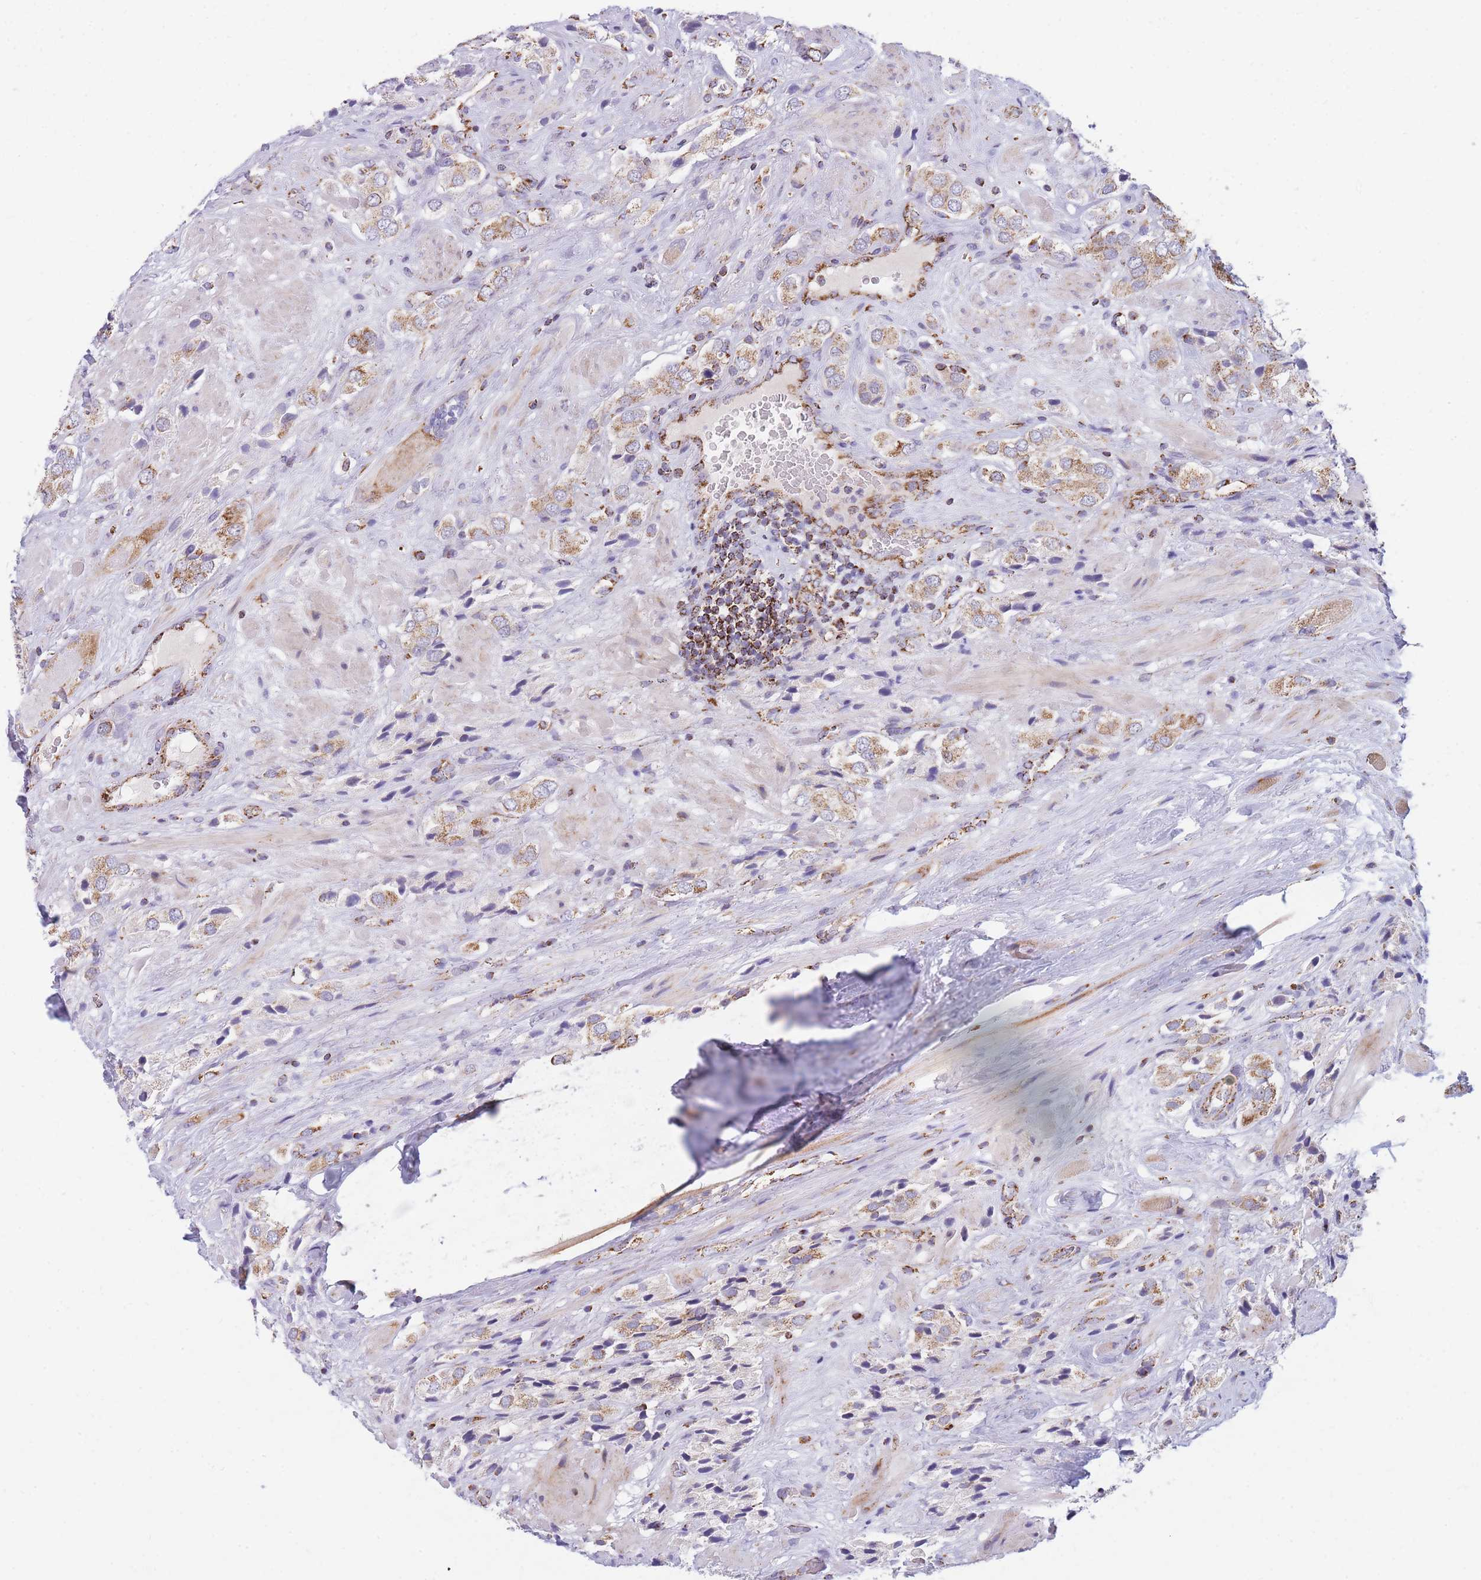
{"staining": {"intensity": "moderate", "quantity": ">75%", "location": "cytoplasmic/membranous"}, "tissue": "prostate cancer", "cell_type": "Tumor cells", "image_type": "cancer", "snomed": [{"axis": "morphology", "description": "Adenocarcinoma, High grade"}, {"axis": "topography", "description": "Prostate and seminal vesicle, NOS"}], "caption": "Tumor cells reveal moderate cytoplasmic/membranous positivity in about >75% of cells in adenocarcinoma (high-grade) (prostate).", "gene": "DDX49", "patient": {"sex": "male", "age": 64}}